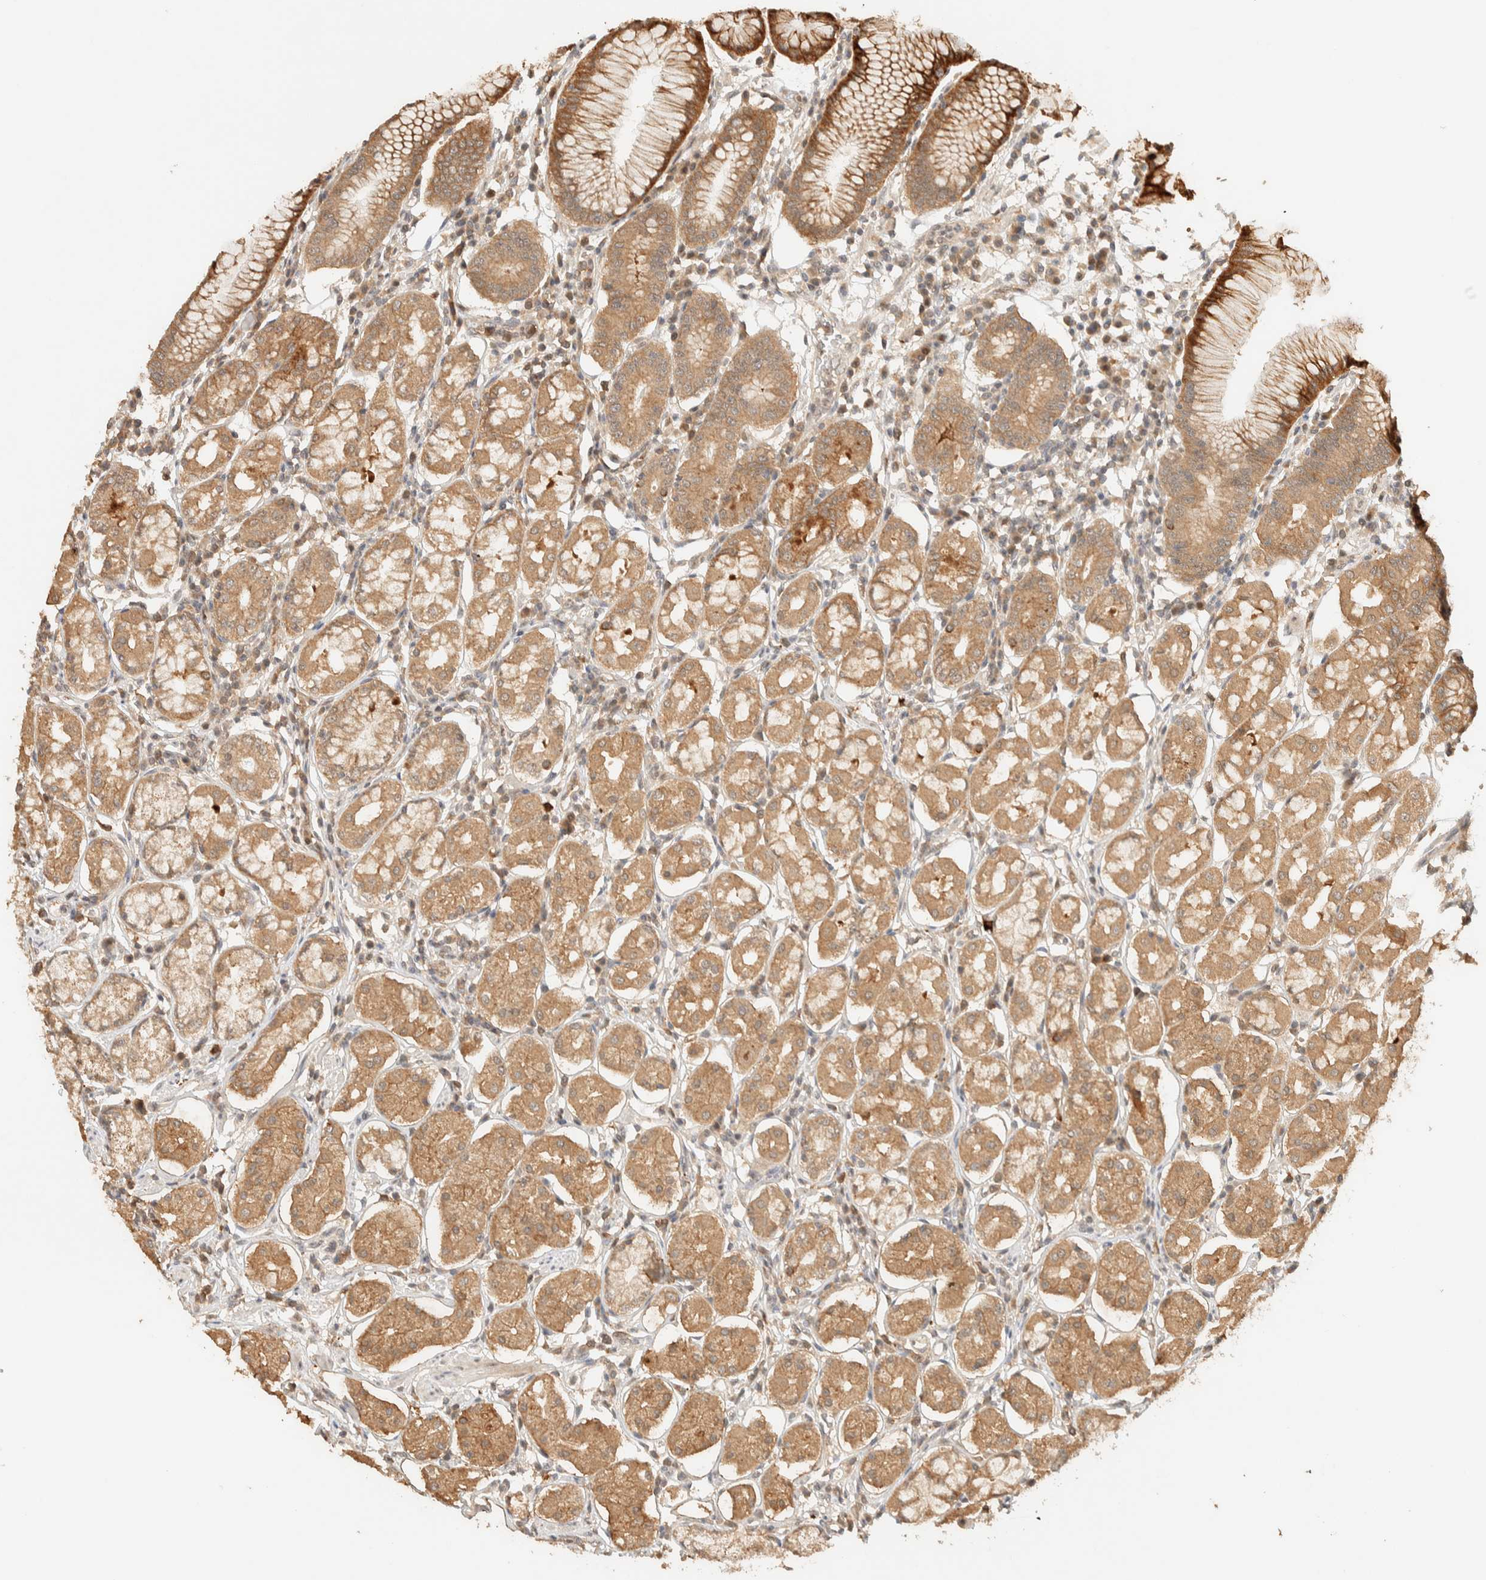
{"staining": {"intensity": "moderate", "quantity": ">75%", "location": "cytoplasmic/membranous"}, "tissue": "stomach", "cell_type": "Glandular cells", "image_type": "normal", "snomed": [{"axis": "morphology", "description": "Normal tissue, NOS"}, {"axis": "topography", "description": "Stomach"}, {"axis": "topography", "description": "Stomach, lower"}], "caption": "Protein staining by IHC shows moderate cytoplasmic/membranous expression in approximately >75% of glandular cells in normal stomach. (DAB IHC, brown staining for protein, blue staining for nuclei).", "gene": "ZBTB34", "patient": {"sex": "female", "age": 56}}